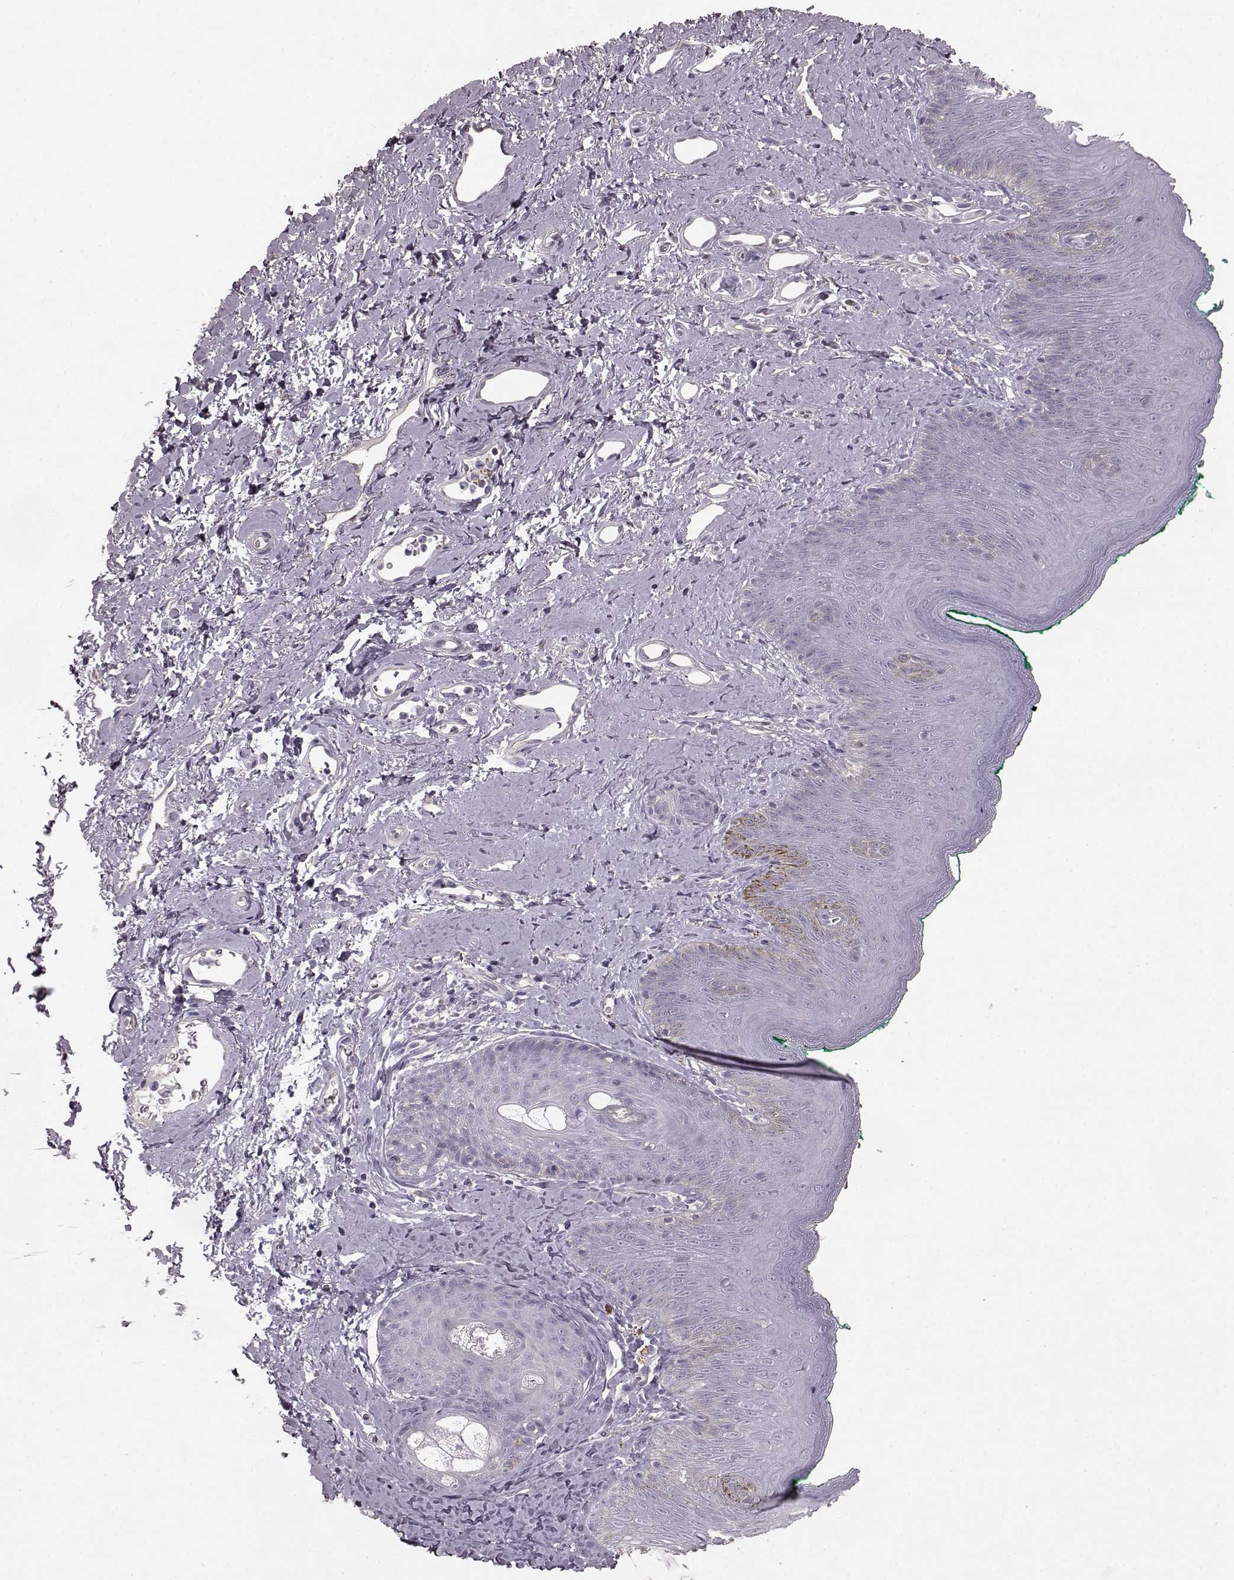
{"staining": {"intensity": "negative", "quantity": "none", "location": "none"}, "tissue": "skin", "cell_type": "Epidermal cells", "image_type": "normal", "snomed": [{"axis": "morphology", "description": "Normal tissue, NOS"}, {"axis": "topography", "description": "Vulva"}], "caption": "Protein analysis of unremarkable skin displays no significant positivity in epidermal cells.", "gene": "PDCD1", "patient": {"sex": "female", "age": 66}}